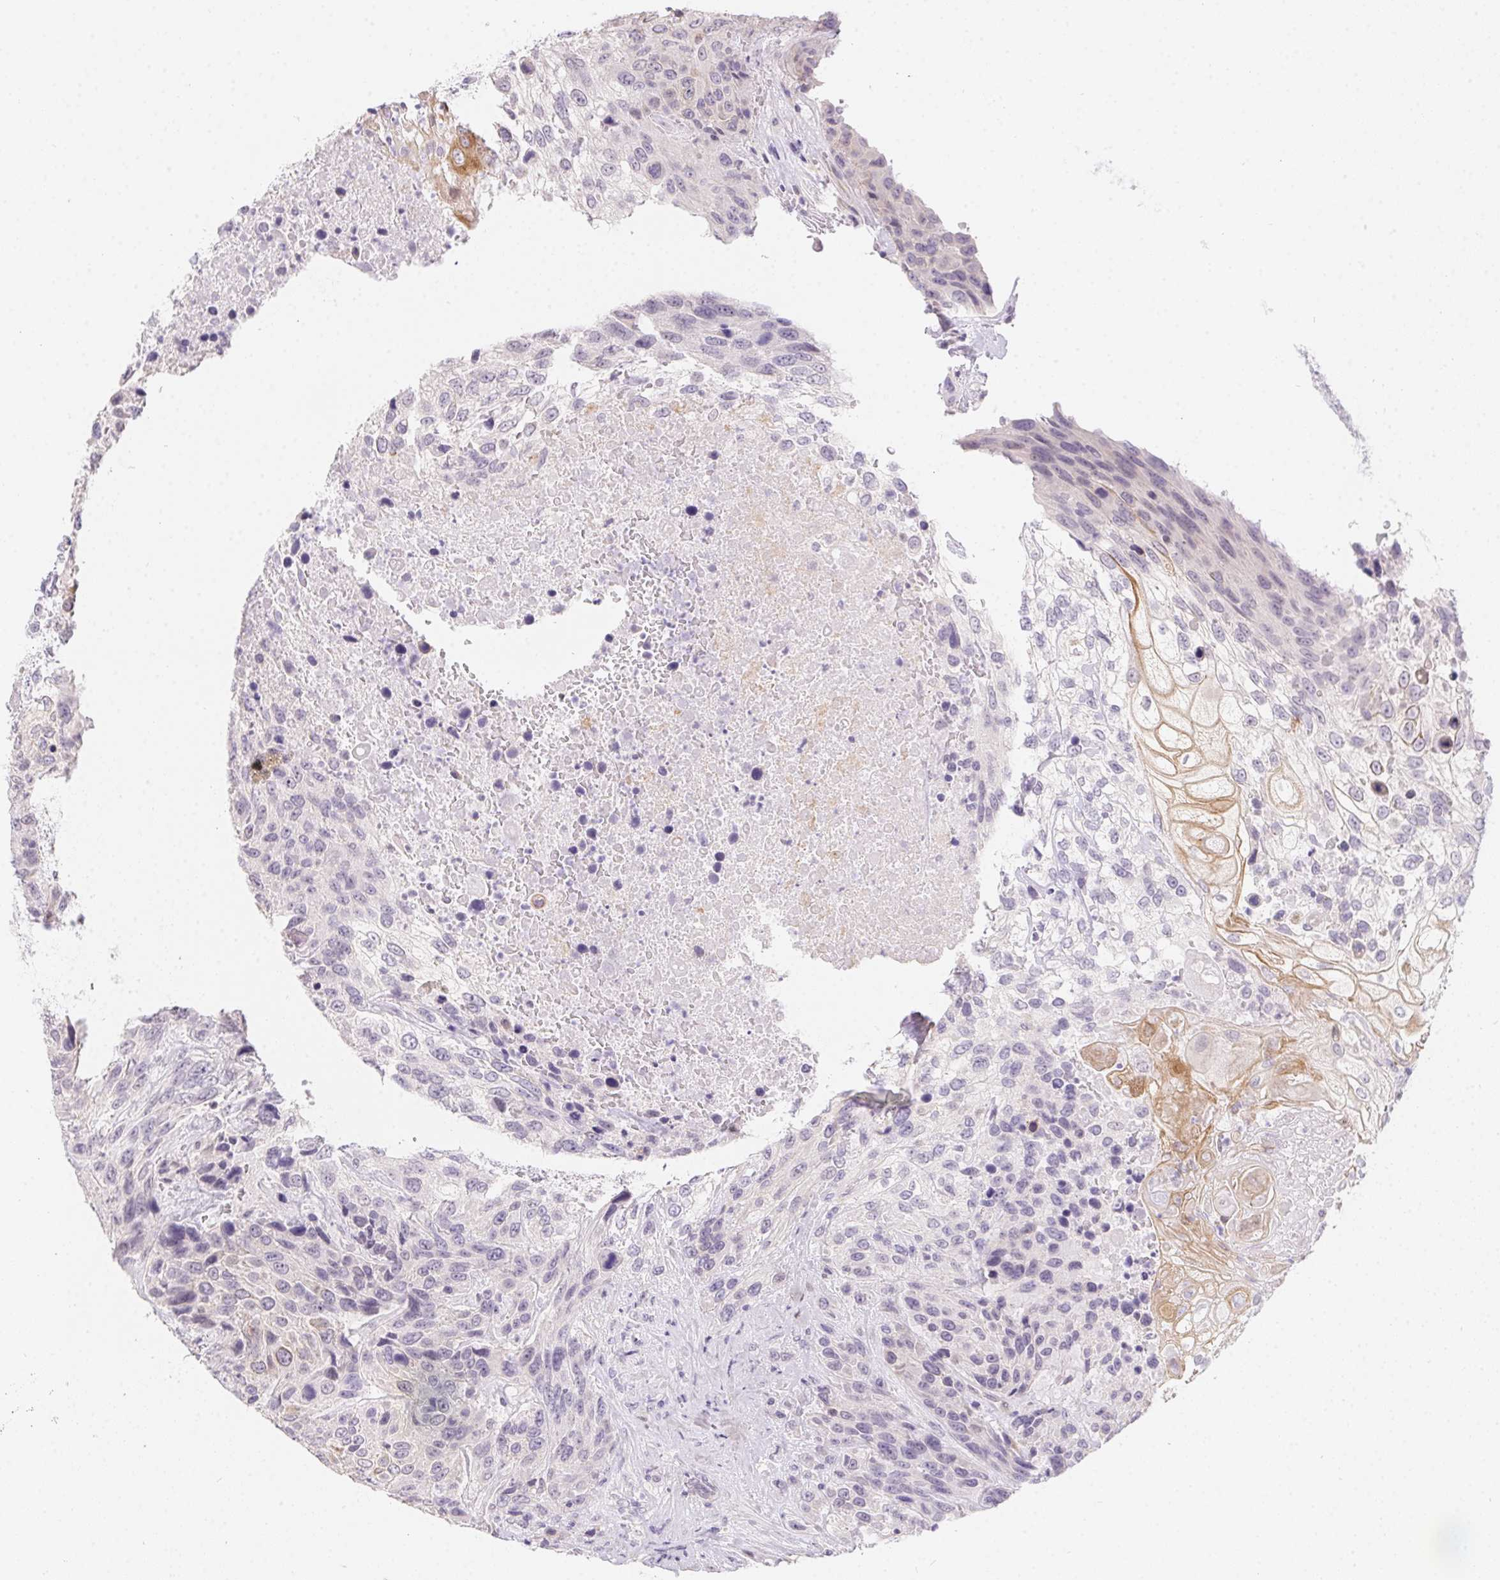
{"staining": {"intensity": "moderate", "quantity": "<25%", "location": "cytoplasmic/membranous"}, "tissue": "urothelial cancer", "cell_type": "Tumor cells", "image_type": "cancer", "snomed": [{"axis": "morphology", "description": "Urothelial carcinoma, High grade"}, {"axis": "topography", "description": "Urinary bladder"}], "caption": "High-power microscopy captured an immunohistochemistry (IHC) histopathology image of high-grade urothelial carcinoma, revealing moderate cytoplasmic/membranous staining in approximately <25% of tumor cells.", "gene": "MORC1", "patient": {"sex": "female", "age": 70}}